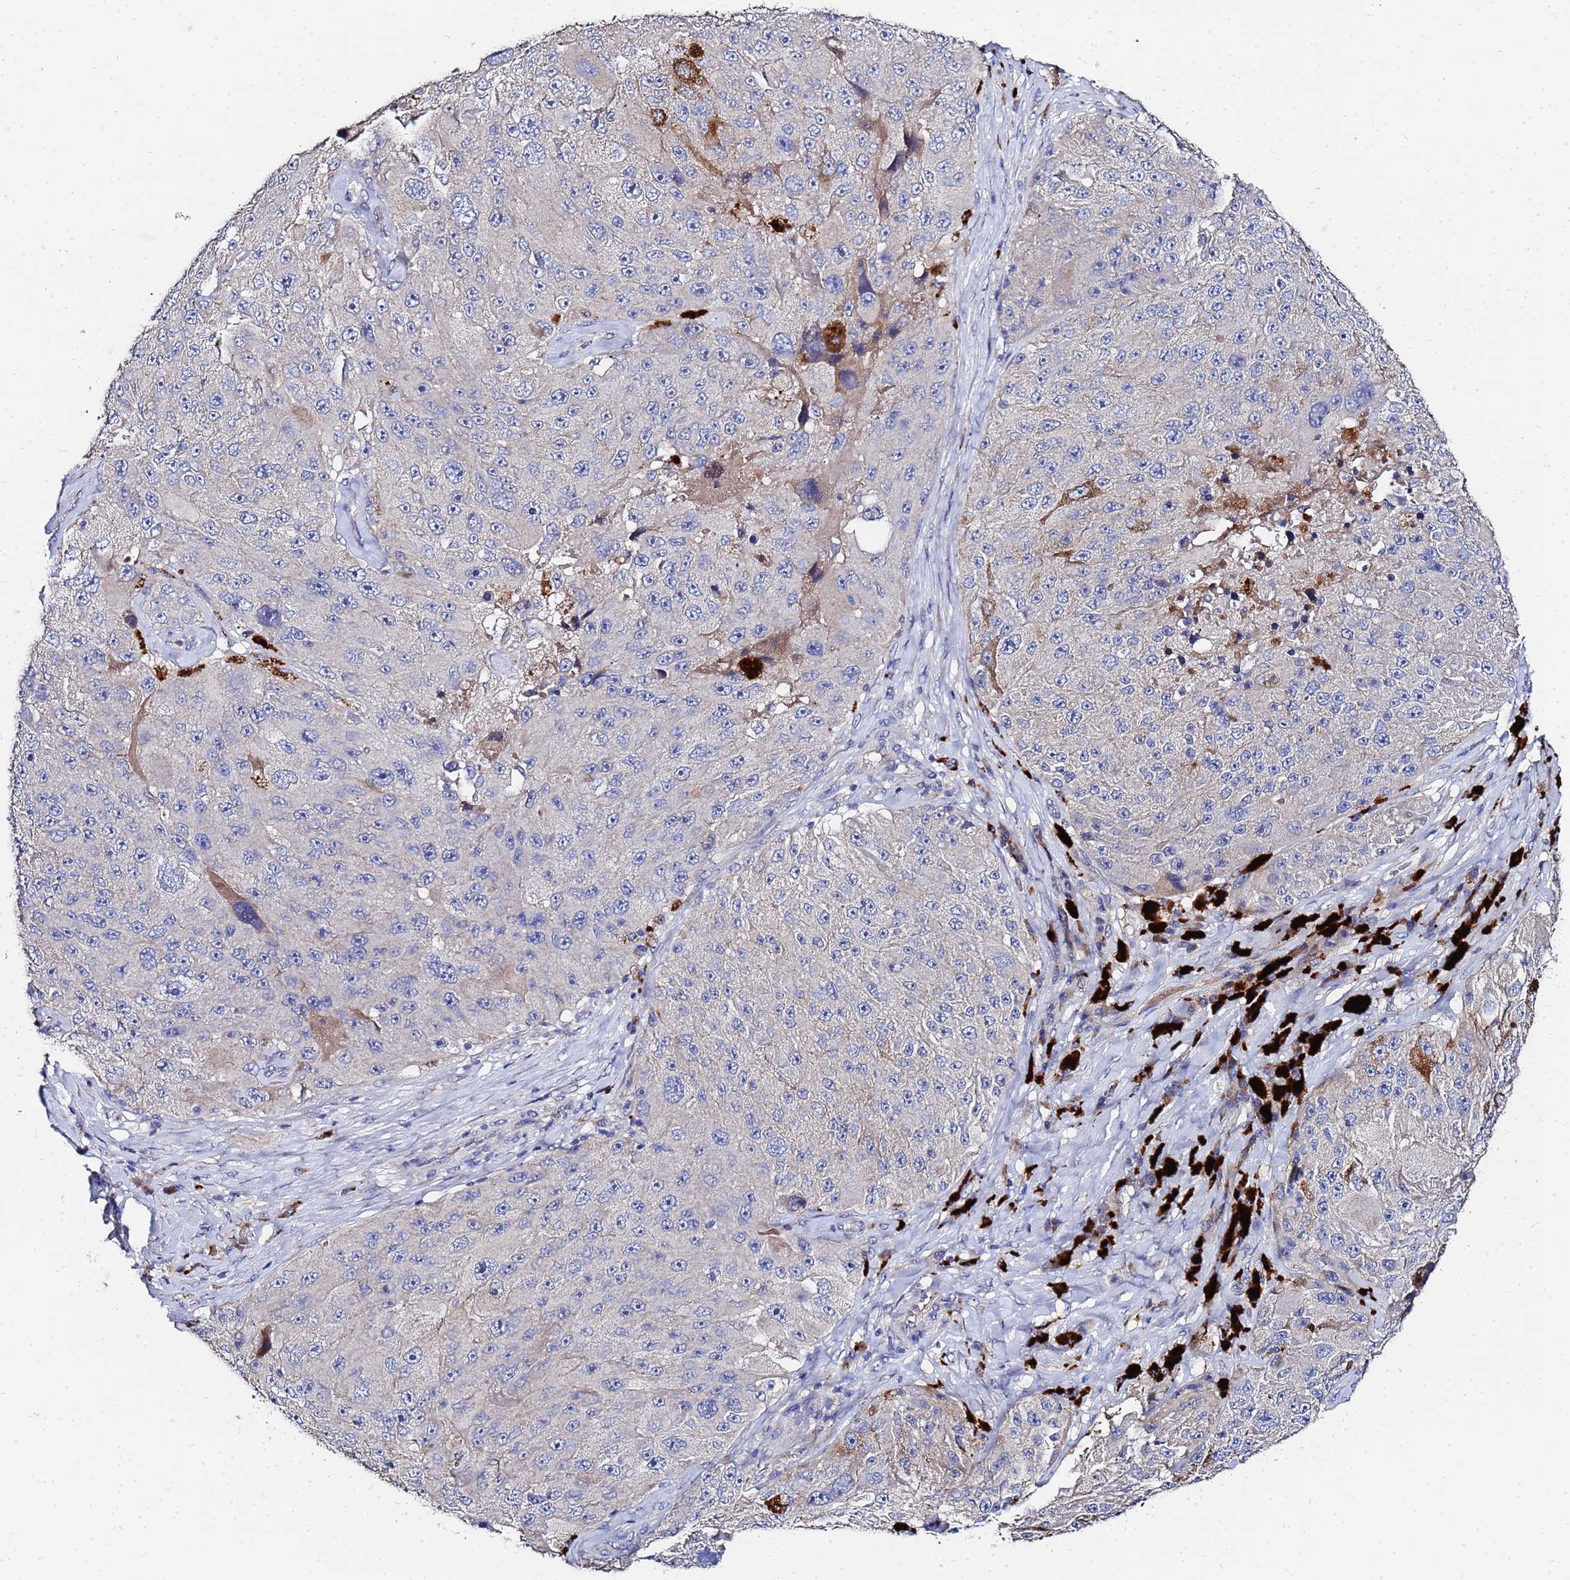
{"staining": {"intensity": "weak", "quantity": "<25%", "location": "cytoplasmic/membranous"}, "tissue": "melanoma", "cell_type": "Tumor cells", "image_type": "cancer", "snomed": [{"axis": "morphology", "description": "Malignant melanoma, Metastatic site"}, {"axis": "topography", "description": "Lymph node"}], "caption": "High magnification brightfield microscopy of melanoma stained with DAB (3,3'-diaminobenzidine) (brown) and counterstained with hematoxylin (blue): tumor cells show no significant expression.", "gene": "TCP10L", "patient": {"sex": "male", "age": 62}}